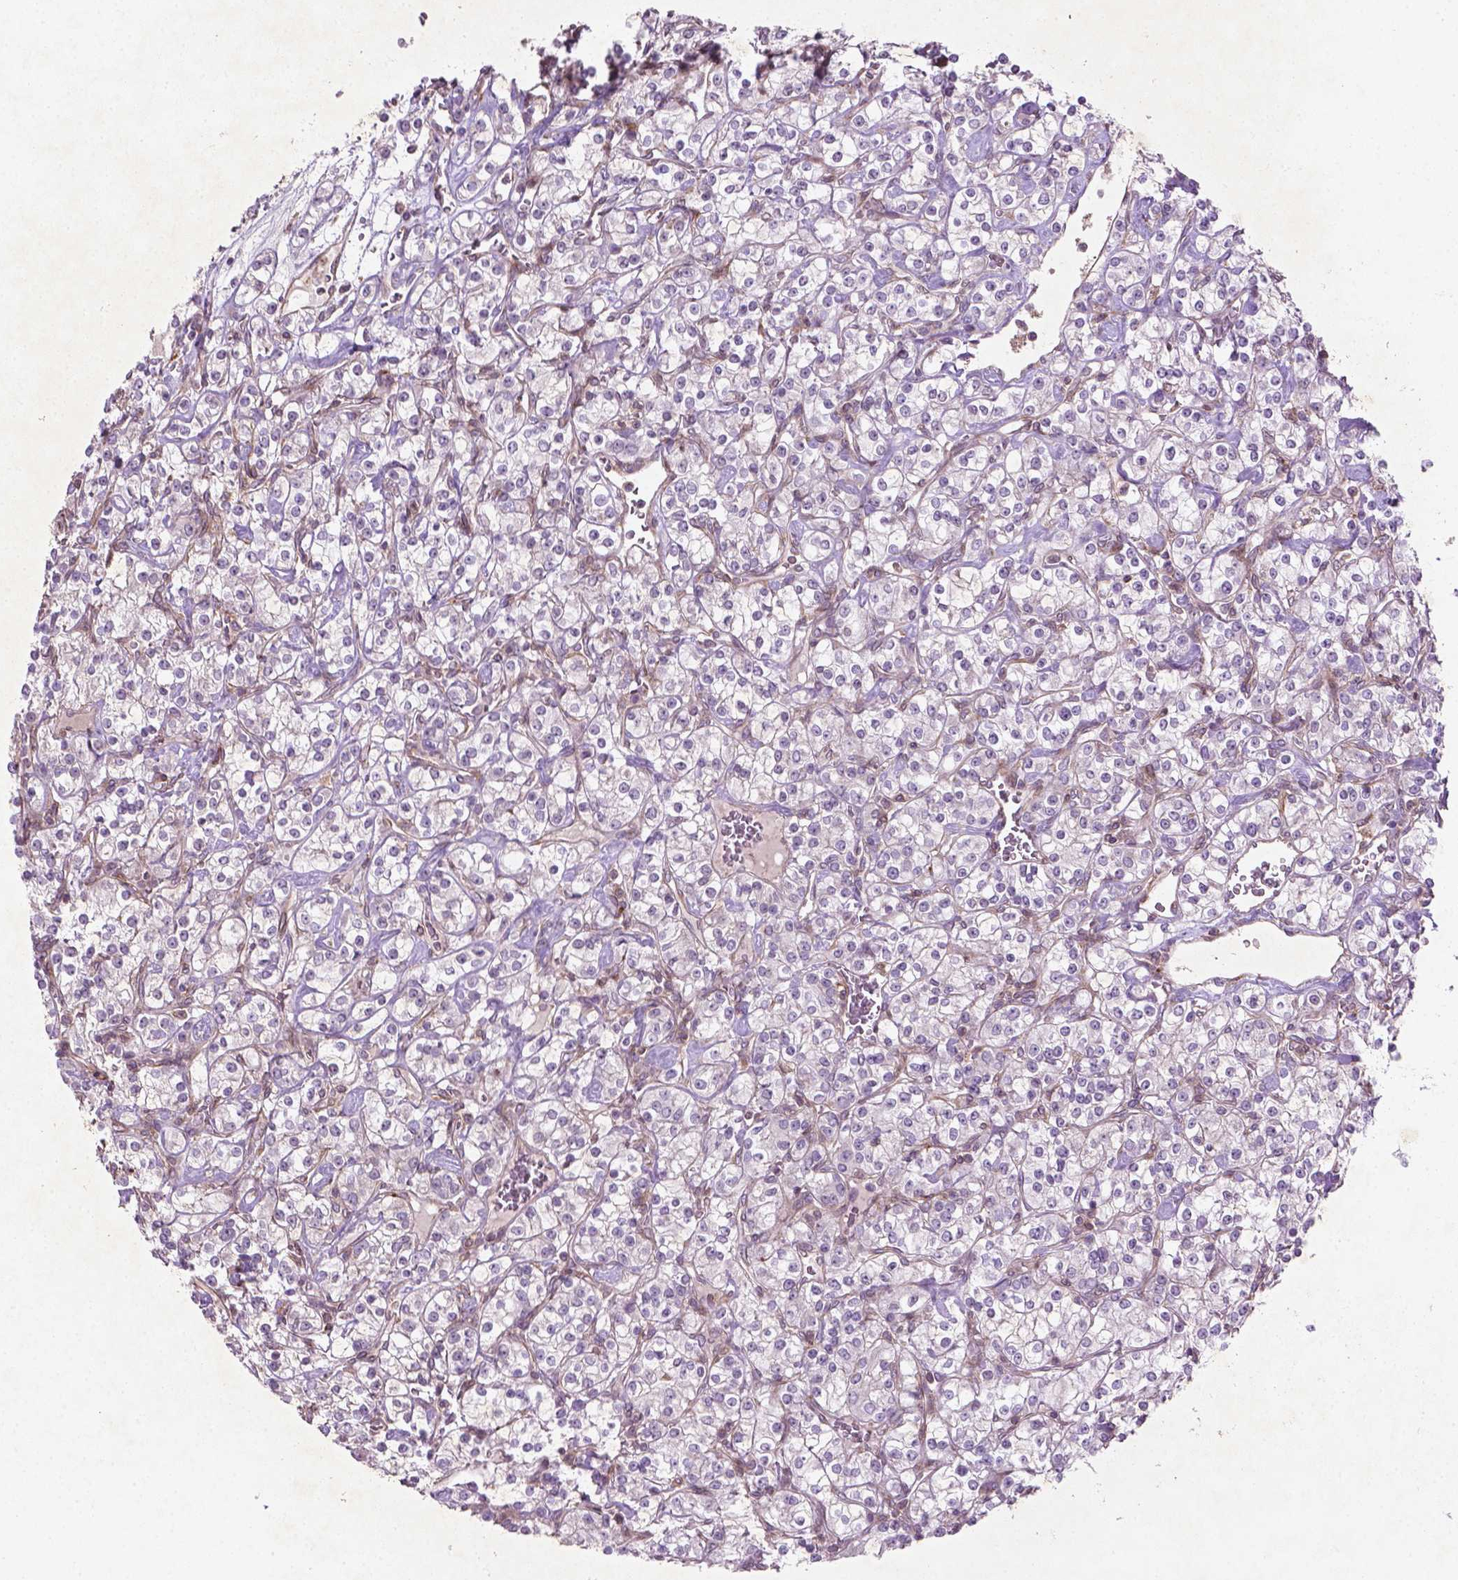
{"staining": {"intensity": "negative", "quantity": "none", "location": "none"}, "tissue": "renal cancer", "cell_type": "Tumor cells", "image_type": "cancer", "snomed": [{"axis": "morphology", "description": "Adenocarcinoma, NOS"}, {"axis": "topography", "description": "Kidney"}], "caption": "Tumor cells show no significant protein staining in renal cancer.", "gene": "TCHP", "patient": {"sex": "male", "age": 77}}